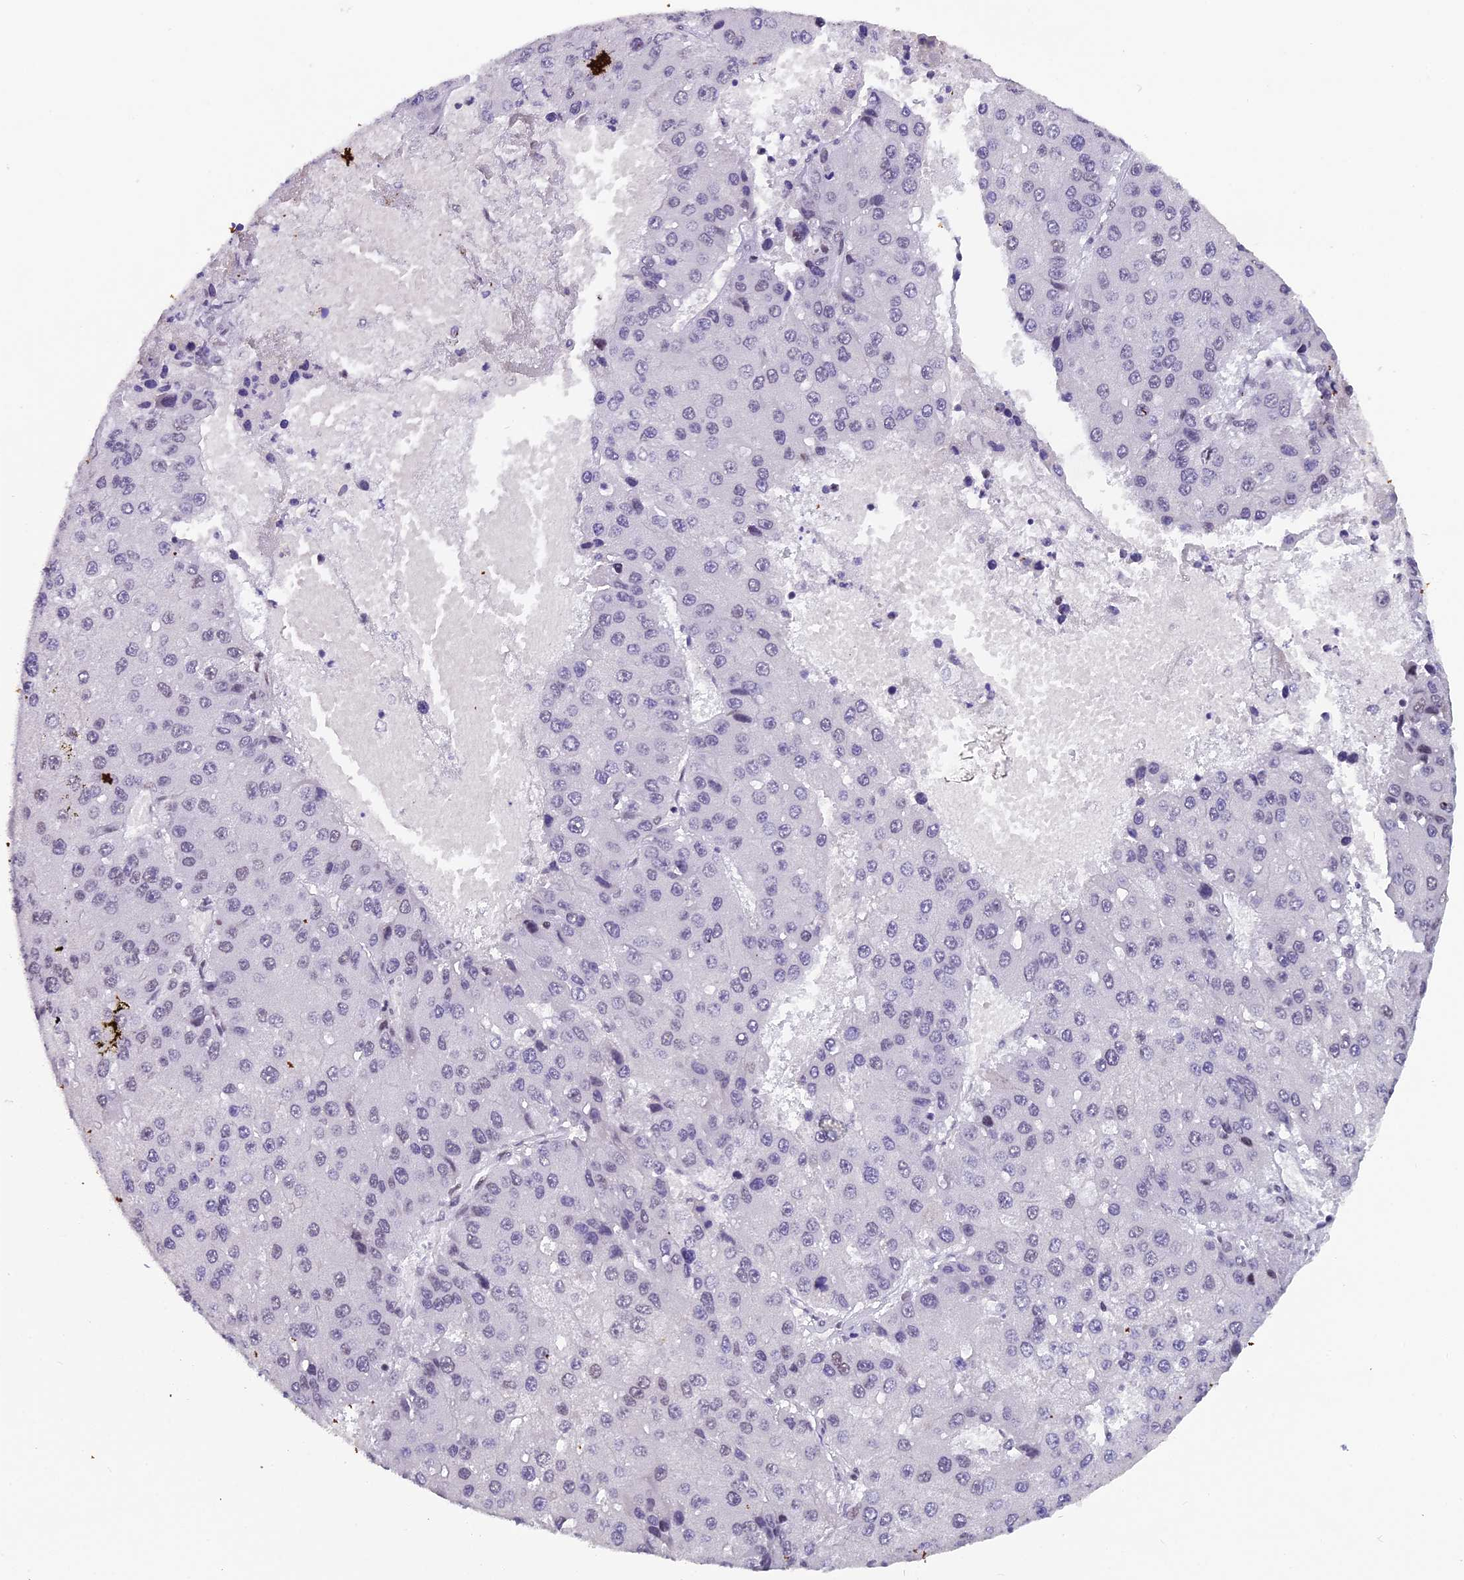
{"staining": {"intensity": "negative", "quantity": "none", "location": "none"}, "tissue": "liver cancer", "cell_type": "Tumor cells", "image_type": "cancer", "snomed": [{"axis": "morphology", "description": "Carcinoma, Hepatocellular, NOS"}, {"axis": "topography", "description": "Liver"}], "caption": "Immunohistochemistry (IHC) image of neoplastic tissue: human liver cancer (hepatocellular carcinoma) stained with DAB (3,3'-diaminobenzidine) displays no significant protein positivity in tumor cells.", "gene": "XKR9", "patient": {"sex": "female", "age": 73}}